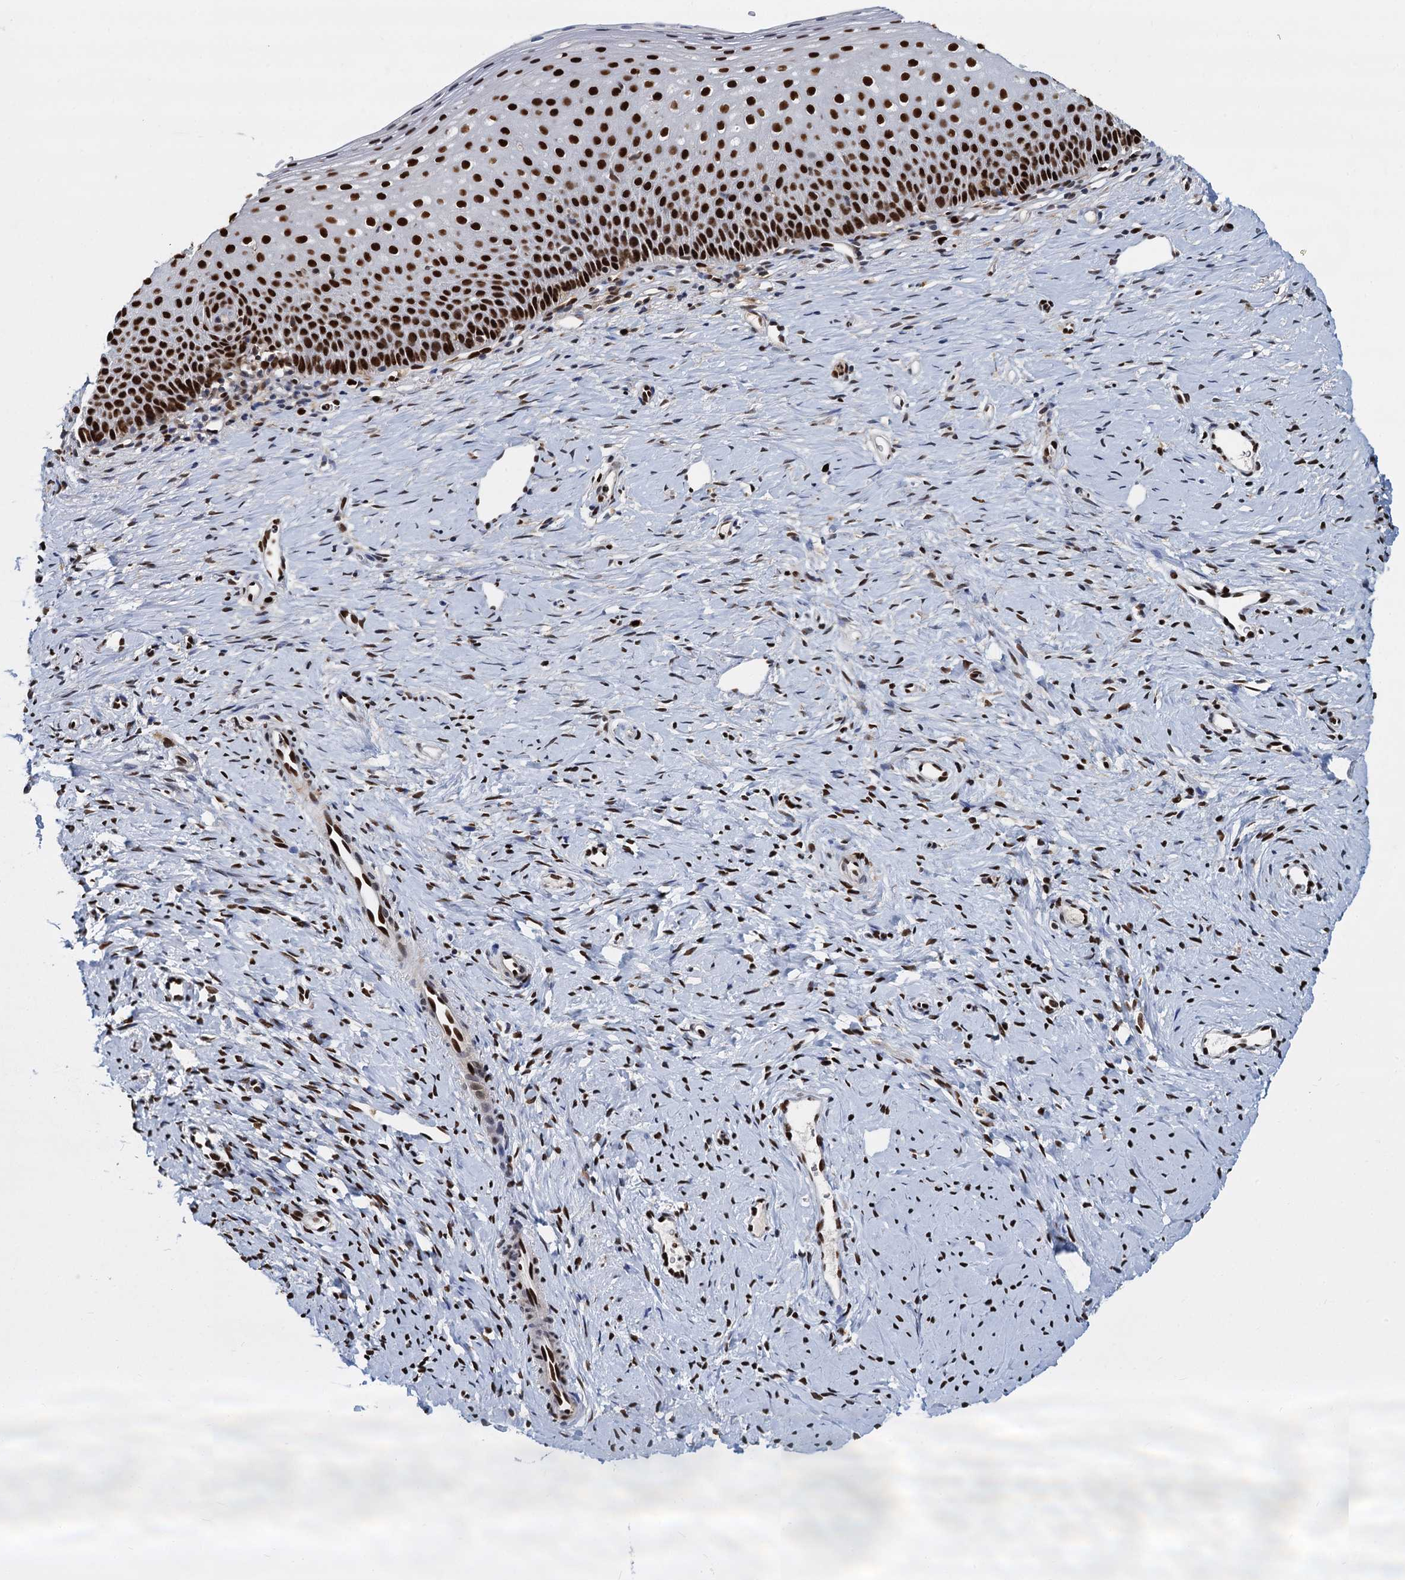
{"staining": {"intensity": "strong", "quantity": ">75%", "location": "nuclear"}, "tissue": "cervix", "cell_type": "Glandular cells", "image_type": "normal", "snomed": [{"axis": "morphology", "description": "Normal tissue, NOS"}, {"axis": "topography", "description": "Cervix"}], "caption": "Cervix stained for a protein (brown) exhibits strong nuclear positive expression in approximately >75% of glandular cells.", "gene": "DCPS", "patient": {"sex": "female", "age": 36}}